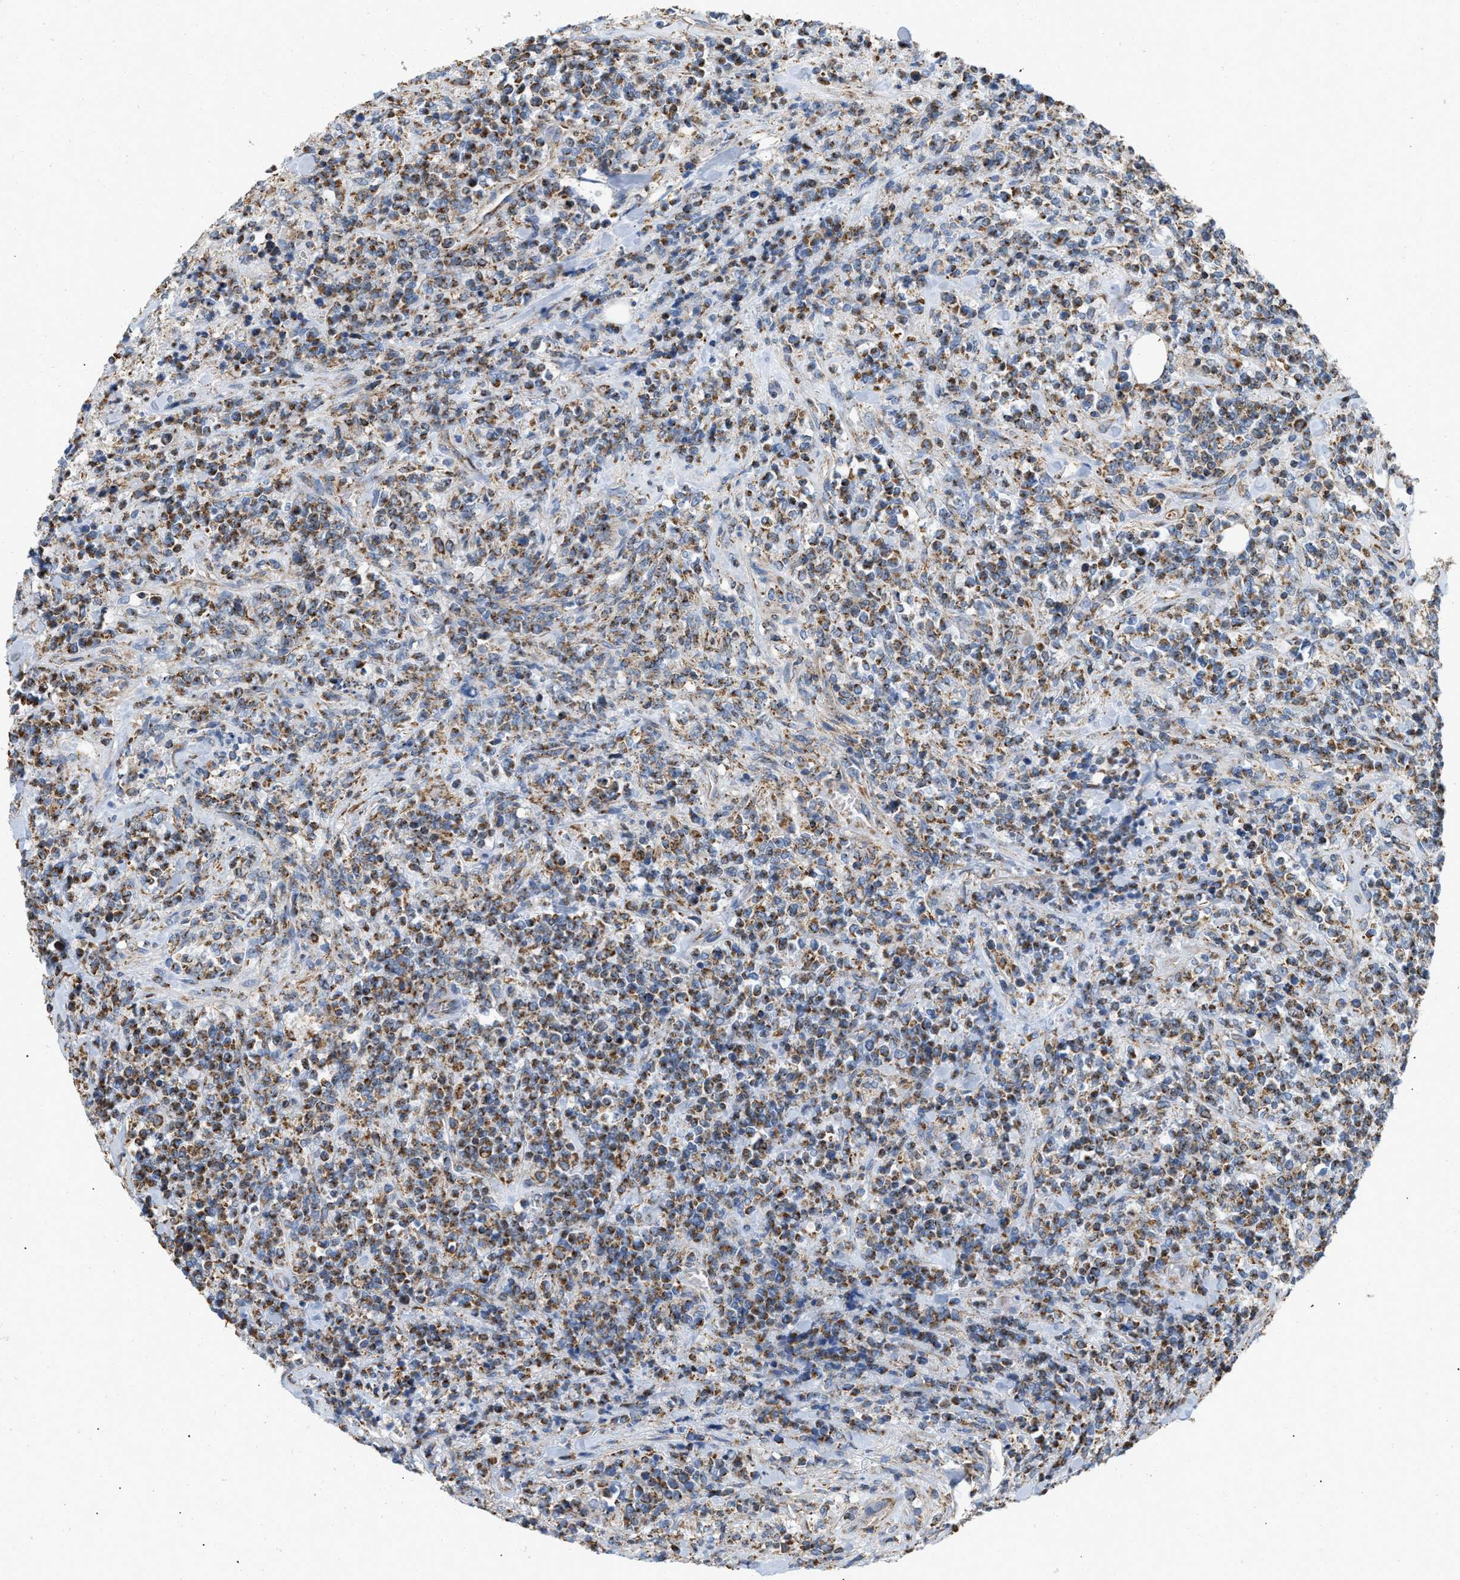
{"staining": {"intensity": "moderate", "quantity": ">75%", "location": "cytoplasmic/membranous"}, "tissue": "lymphoma", "cell_type": "Tumor cells", "image_type": "cancer", "snomed": [{"axis": "morphology", "description": "Malignant lymphoma, non-Hodgkin's type, High grade"}, {"axis": "topography", "description": "Soft tissue"}], "caption": "High-magnification brightfield microscopy of high-grade malignant lymphoma, non-Hodgkin's type stained with DAB (3,3'-diaminobenzidine) (brown) and counterstained with hematoxylin (blue). tumor cells exhibit moderate cytoplasmic/membranous expression is appreciated in about>75% of cells. Ihc stains the protein of interest in brown and the nuclei are stained blue.", "gene": "GRB10", "patient": {"sex": "male", "age": 18}}